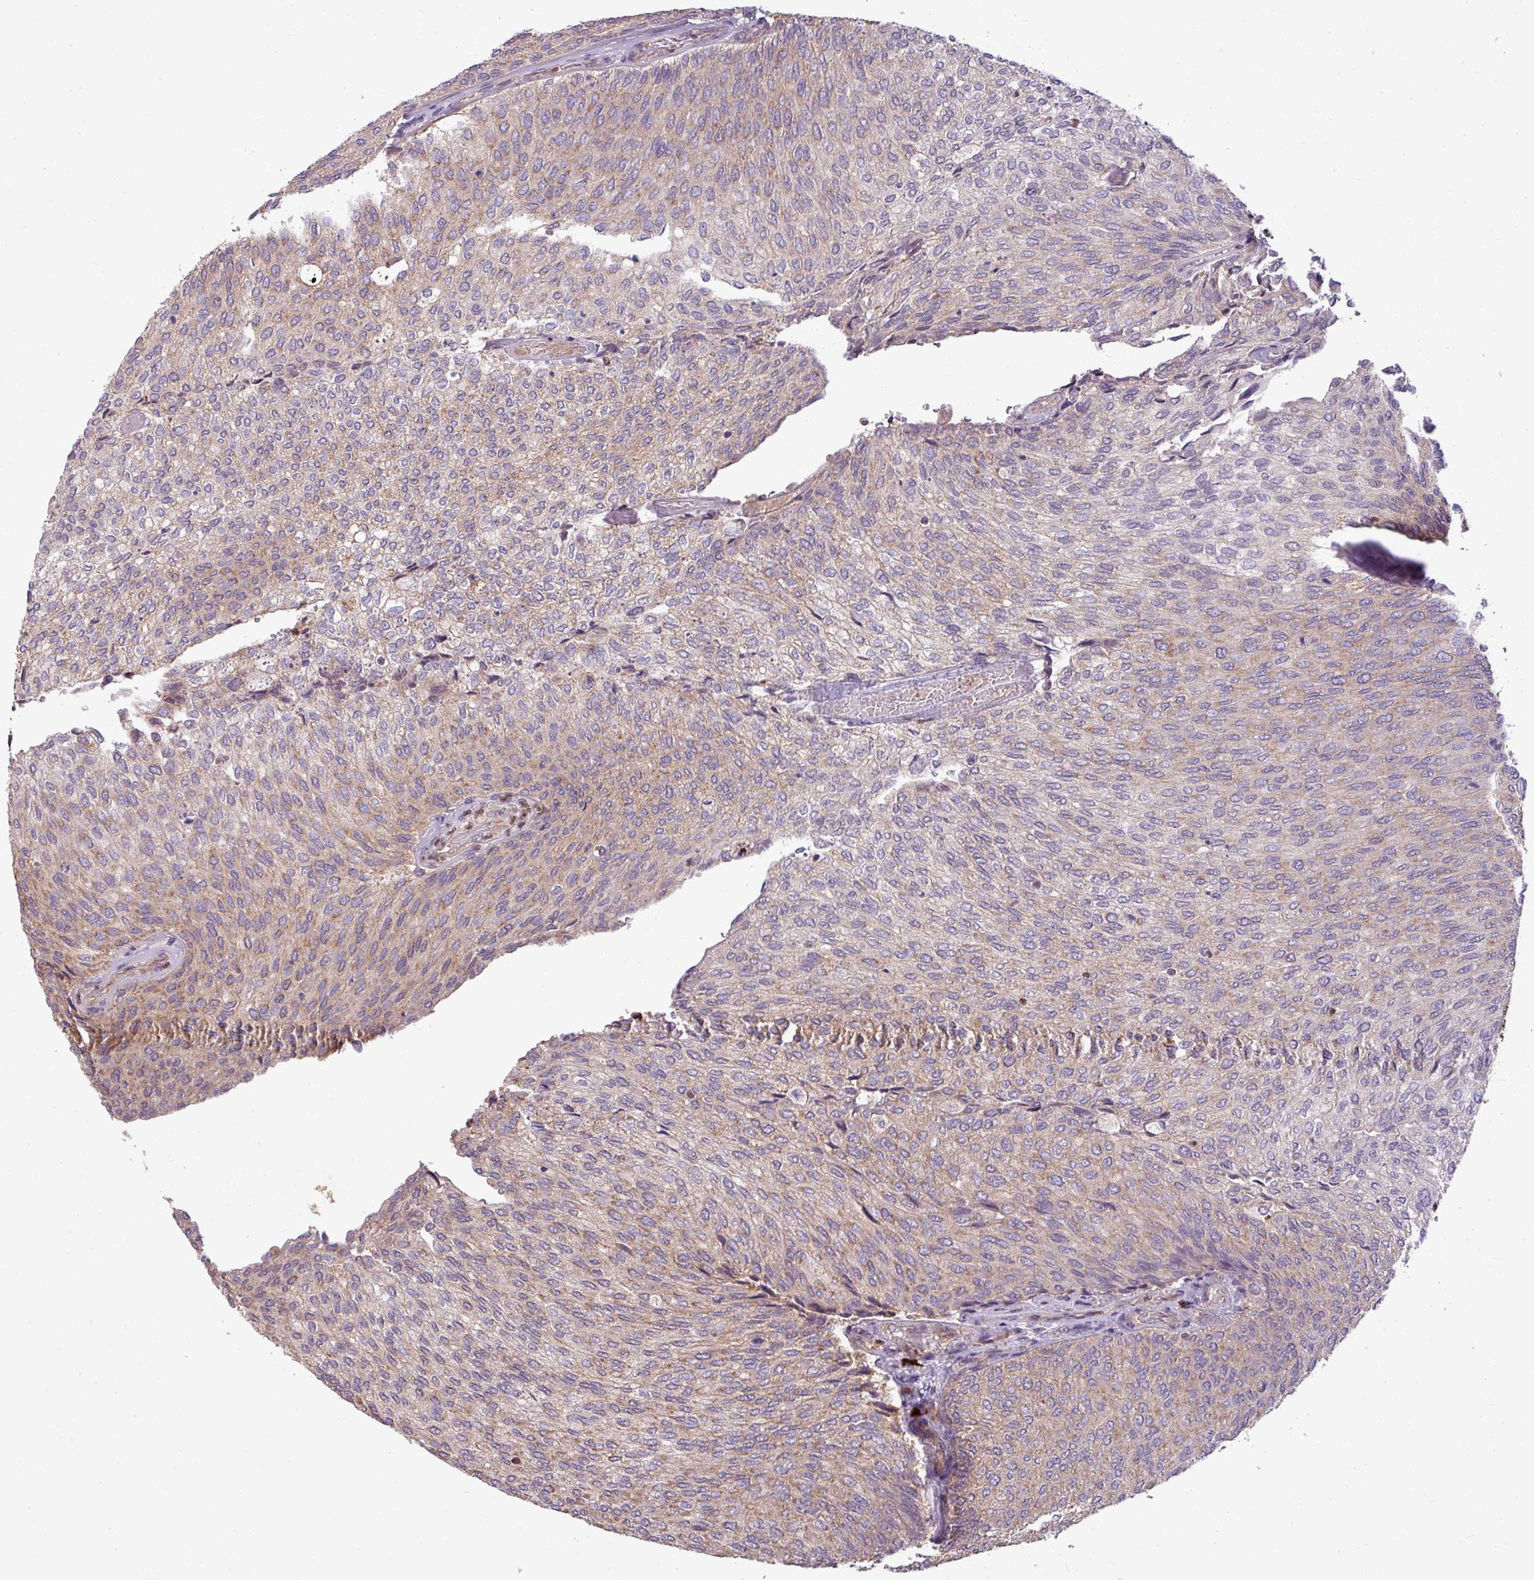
{"staining": {"intensity": "weak", "quantity": "25%-75%", "location": "cytoplasmic/membranous"}, "tissue": "urothelial cancer", "cell_type": "Tumor cells", "image_type": "cancer", "snomed": [{"axis": "morphology", "description": "Urothelial carcinoma, Low grade"}, {"axis": "topography", "description": "Urinary bladder"}], "caption": "This photomicrograph shows urothelial carcinoma (low-grade) stained with IHC to label a protein in brown. The cytoplasmic/membranous of tumor cells show weak positivity for the protein. Nuclei are counter-stained blue.", "gene": "PAPLN", "patient": {"sex": "female", "age": 79}}